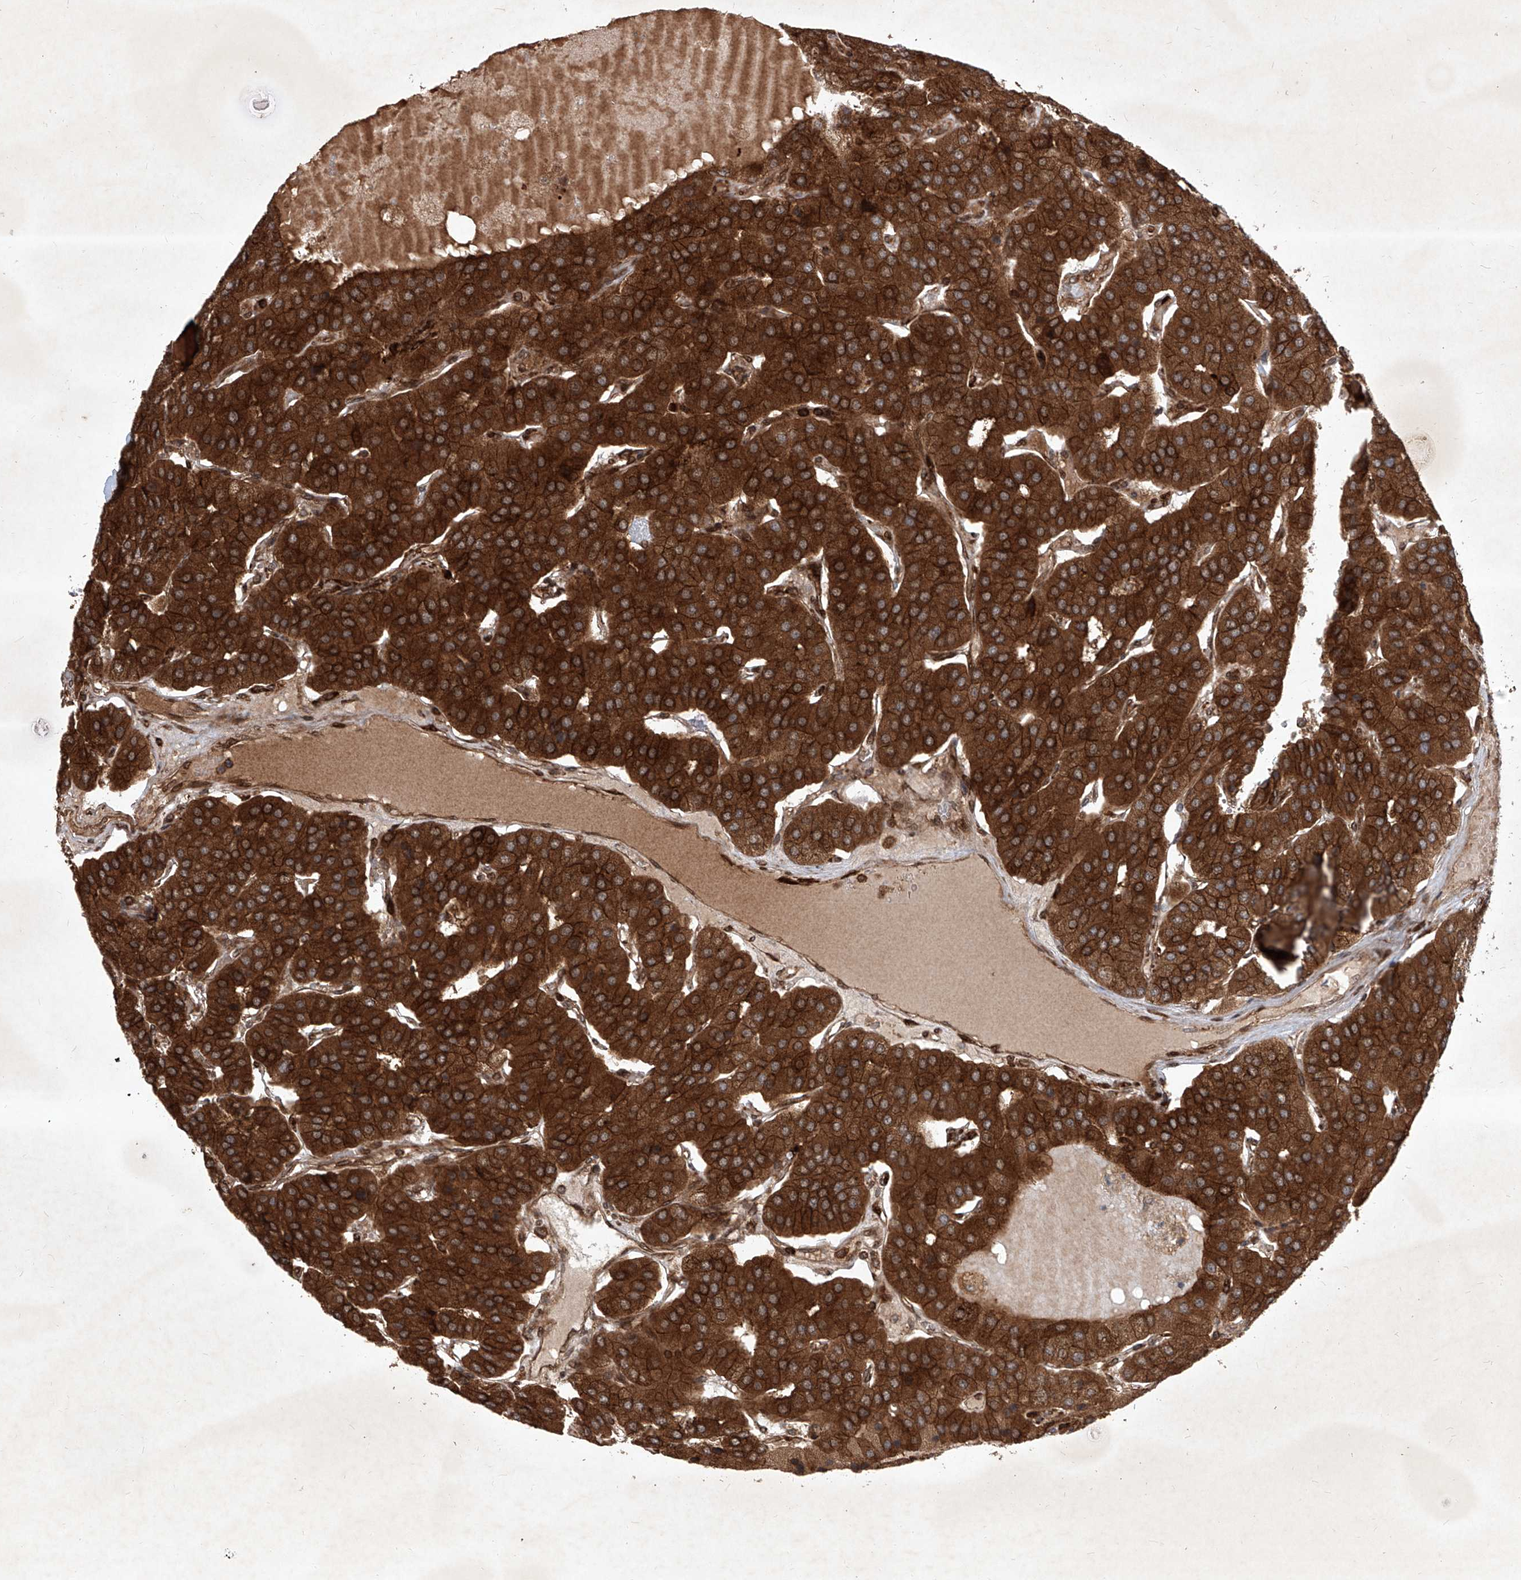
{"staining": {"intensity": "strong", "quantity": ">75%", "location": "cytoplasmic/membranous"}, "tissue": "parathyroid gland", "cell_type": "Glandular cells", "image_type": "normal", "snomed": [{"axis": "morphology", "description": "Normal tissue, NOS"}, {"axis": "morphology", "description": "Adenoma, NOS"}, {"axis": "topography", "description": "Parathyroid gland"}], "caption": "Human parathyroid gland stained for a protein (brown) shows strong cytoplasmic/membranous positive positivity in about >75% of glandular cells.", "gene": "MAGED2", "patient": {"sex": "female", "age": 86}}